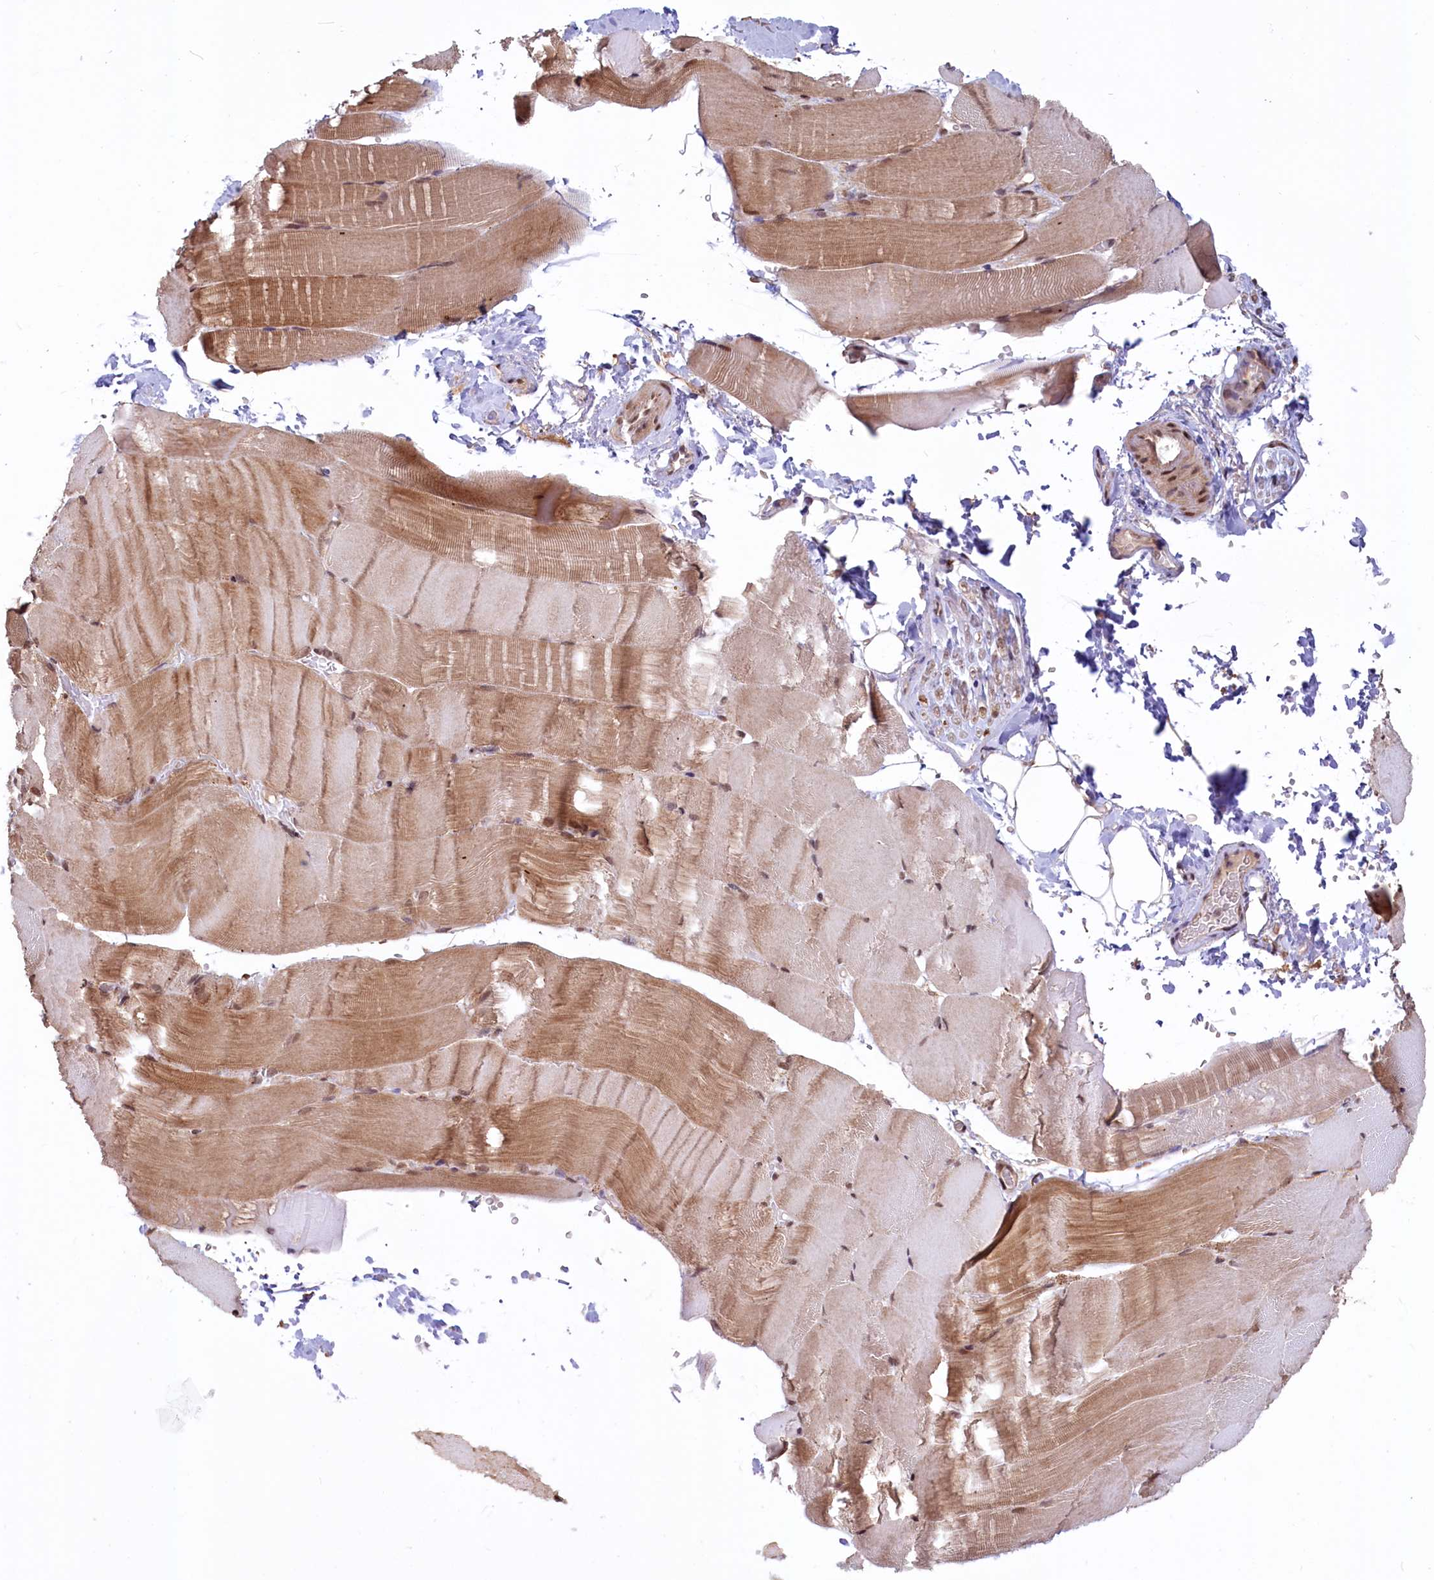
{"staining": {"intensity": "moderate", "quantity": "25%-75%", "location": "cytoplasmic/membranous,nuclear"}, "tissue": "skeletal muscle", "cell_type": "Myocytes", "image_type": "normal", "snomed": [{"axis": "morphology", "description": "Normal tissue, NOS"}, {"axis": "topography", "description": "Skeletal muscle"}, {"axis": "topography", "description": "Parathyroid gland"}], "caption": "Immunohistochemistry (DAB (3,3'-diaminobenzidine)) staining of benign skeletal muscle reveals moderate cytoplasmic/membranous,nuclear protein staining in approximately 25%-75% of myocytes.", "gene": "PHC3", "patient": {"sex": "female", "age": 37}}